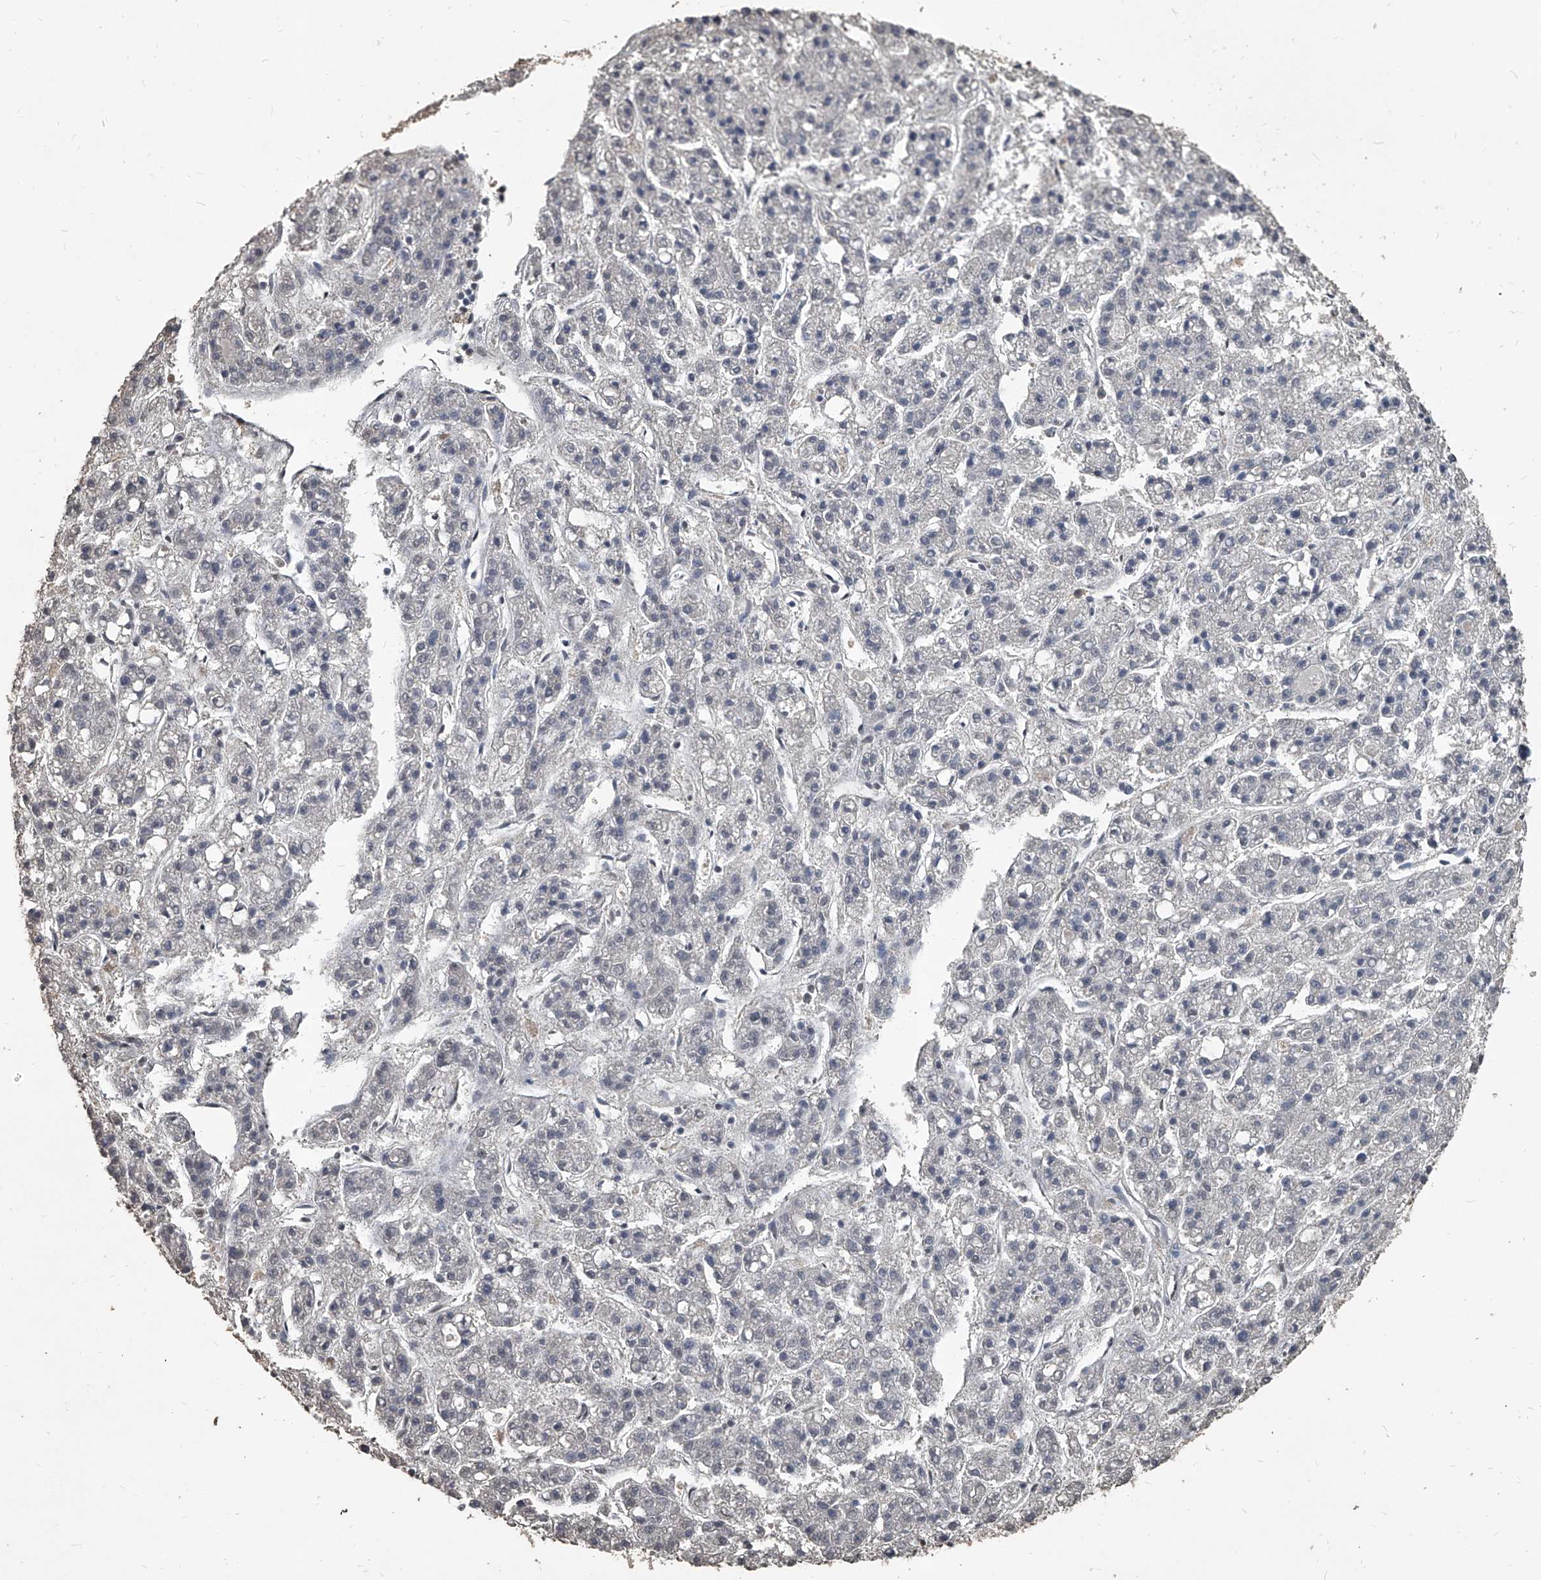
{"staining": {"intensity": "negative", "quantity": "none", "location": "none"}, "tissue": "liver cancer", "cell_type": "Tumor cells", "image_type": "cancer", "snomed": [{"axis": "morphology", "description": "Carcinoma, Hepatocellular, NOS"}, {"axis": "topography", "description": "Liver"}], "caption": "High power microscopy image of an immunohistochemistry micrograph of liver cancer, revealing no significant positivity in tumor cells.", "gene": "MATR3", "patient": {"sex": "male", "age": 70}}